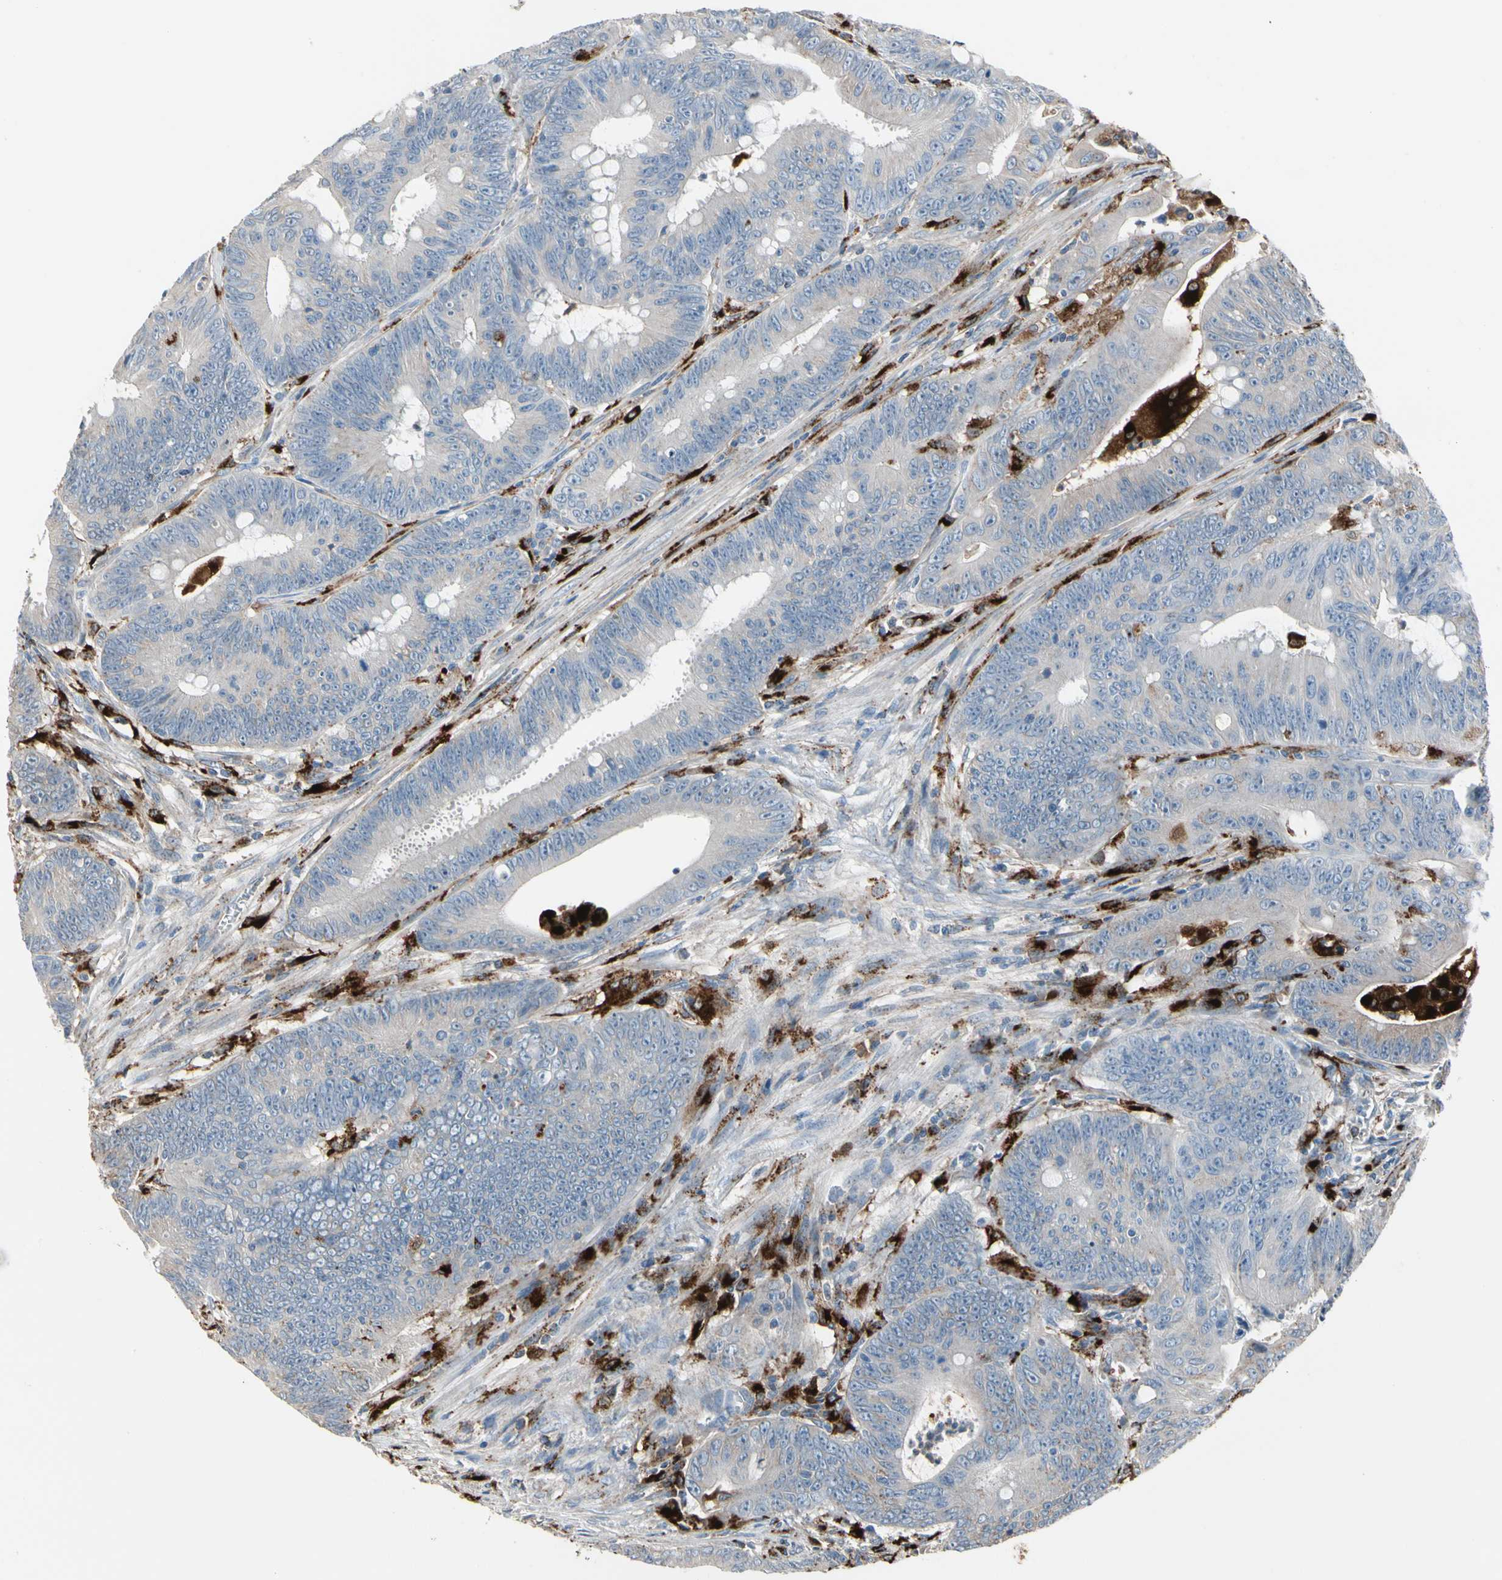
{"staining": {"intensity": "moderate", "quantity": "<25%", "location": "cytoplasmic/membranous"}, "tissue": "colorectal cancer", "cell_type": "Tumor cells", "image_type": "cancer", "snomed": [{"axis": "morphology", "description": "Adenocarcinoma, NOS"}, {"axis": "topography", "description": "Colon"}], "caption": "Immunohistochemical staining of colorectal cancer (adenocarcinoma) reveals moderate cytoplasmic/membranous protein staining in about <25% of tumor cells. (DAB (3,3'-diaminobenzidine) IHC, brown staining for protein, blue staining for nuclei).", "gene": "GM2A", "patient": {"sex": "male", "age": 45}}